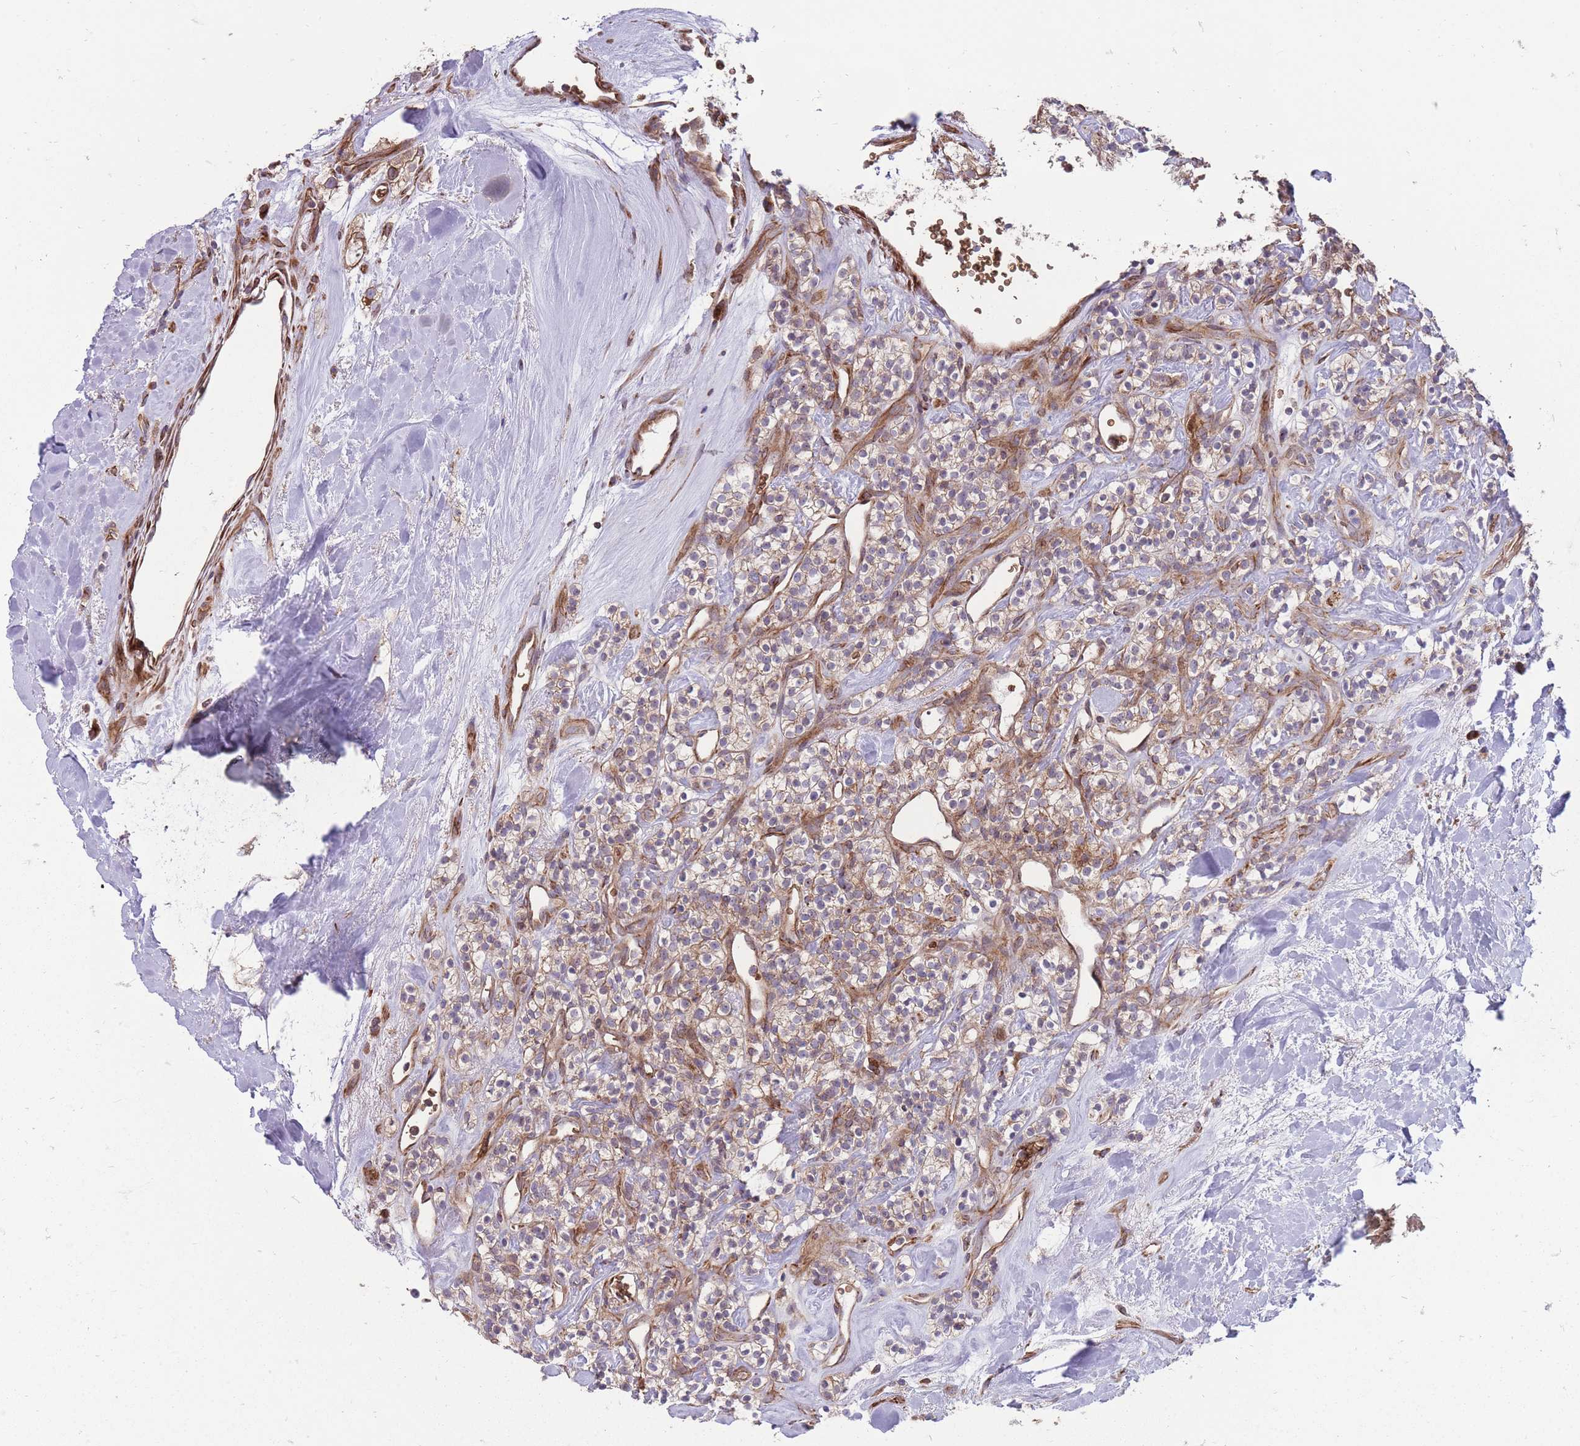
{"staining": {"intensity": "weak", "quantity": "25%-75%", "location": "cytoplasmic/membranous"}, "tissue": "renal cancer", "cell_type": "Tumor cells", "image_type": "cancer", "snomed": [{"axis": "morphology", "description": "Adenocarcinoma, NOS"}, {"axis": "topography", "description": "Kidney"}], "caption": "Immunohistochemical staining of human renal cancer (adenocarcinoma) displays low levels of weak cytoplasmic/membranous positivity in about 25%-75% of tumor cells.", "gene": "ANKRD10", "patient": {"sex": "male", "age": 77}}